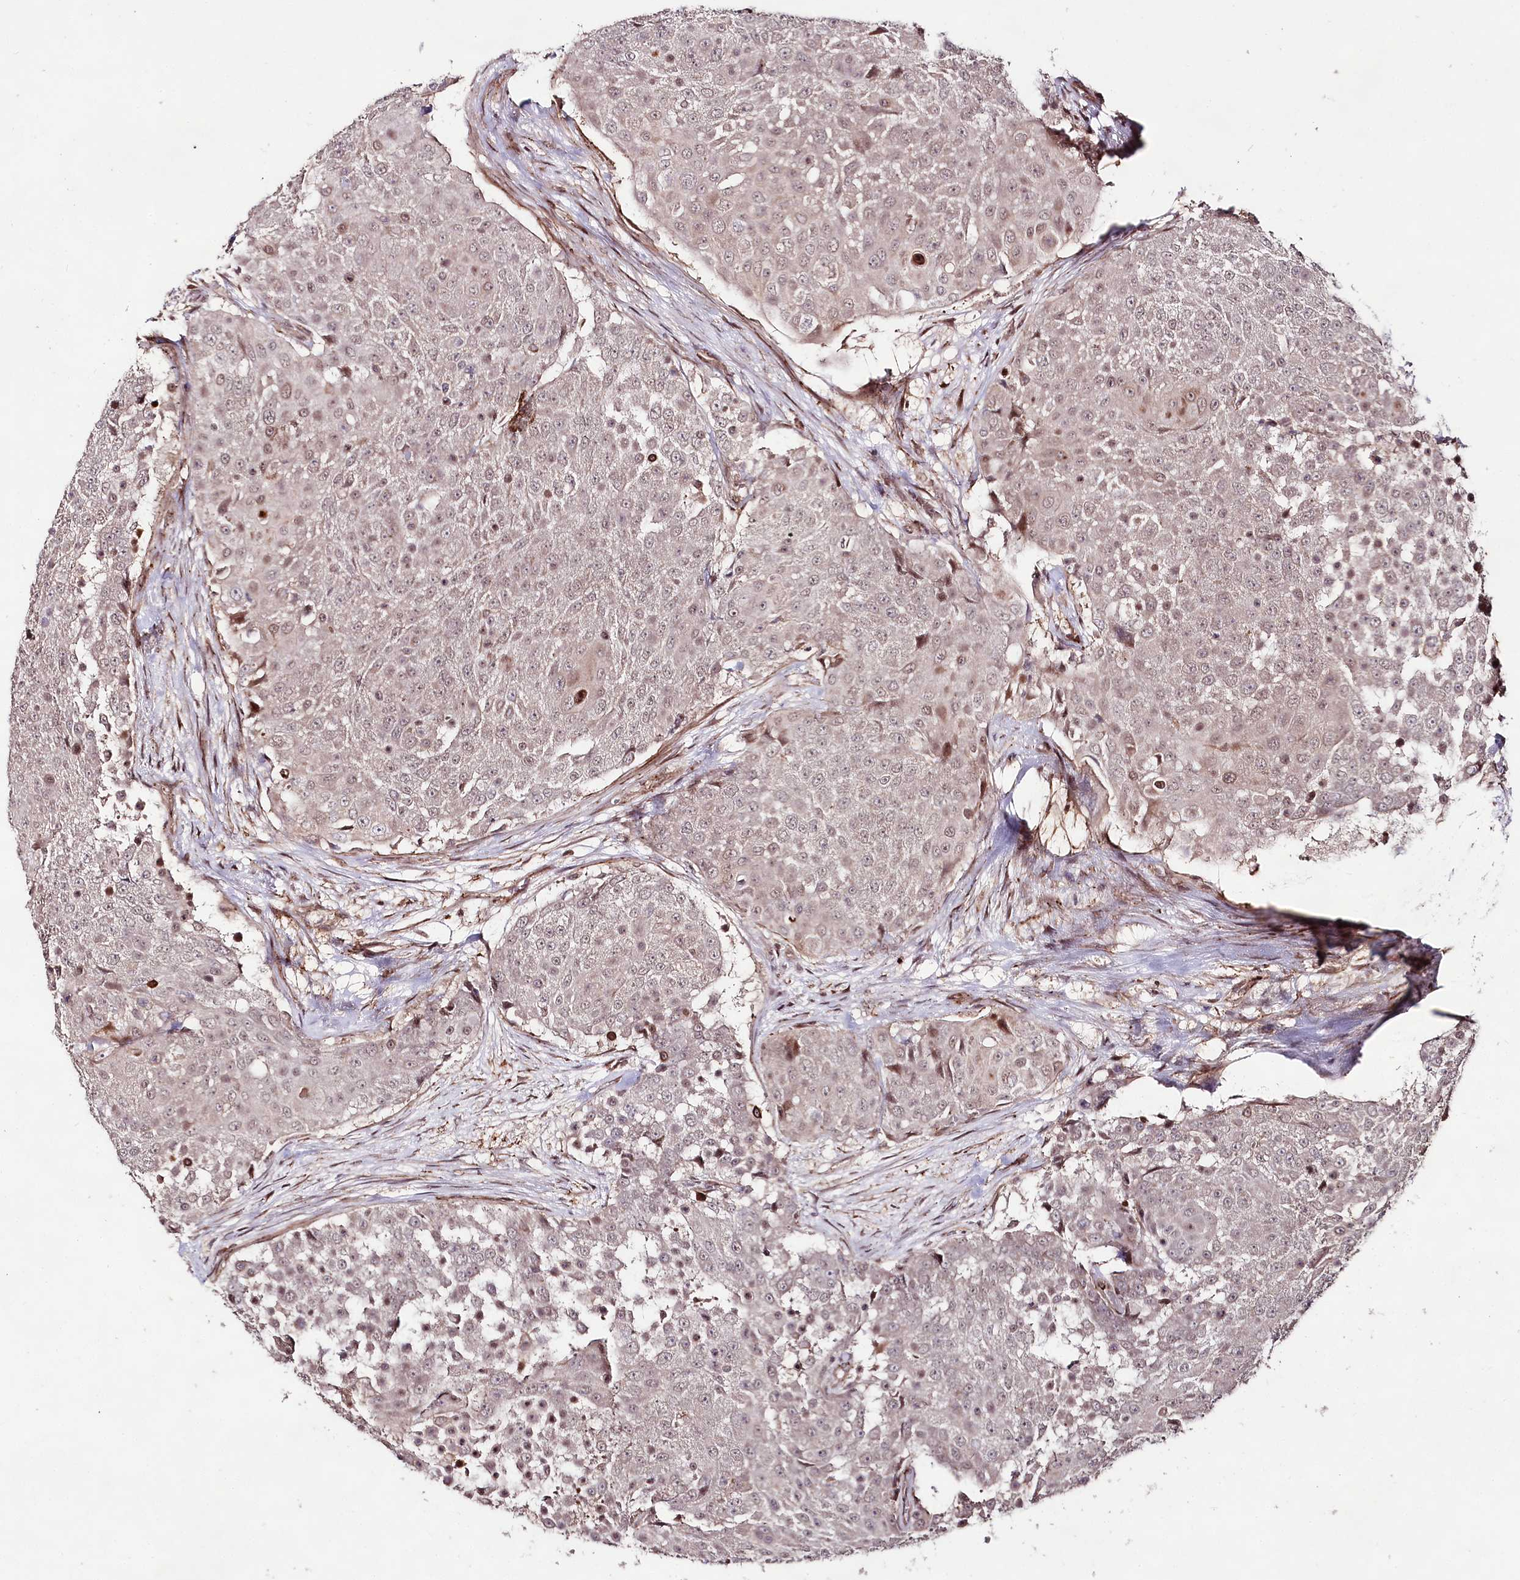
{"staining": {"intensity": "negative", "quantity": "none", "location": "none"}, "tissue": "urothelial cancer", "cell_type": "Tumor cells", "image_type": "cancer", "snomed": [{"axis": "morphology", "description": "Urothelial carcinoma, High grade"}, {"axis": "topography", "description": "Urinary bladder"}], "caption": "The histopathology image reveals no significant expression in tumor cells of urothelial cancer.", "gene": "PHLDB1", "patient": {"sex": "female", "age": 63}}